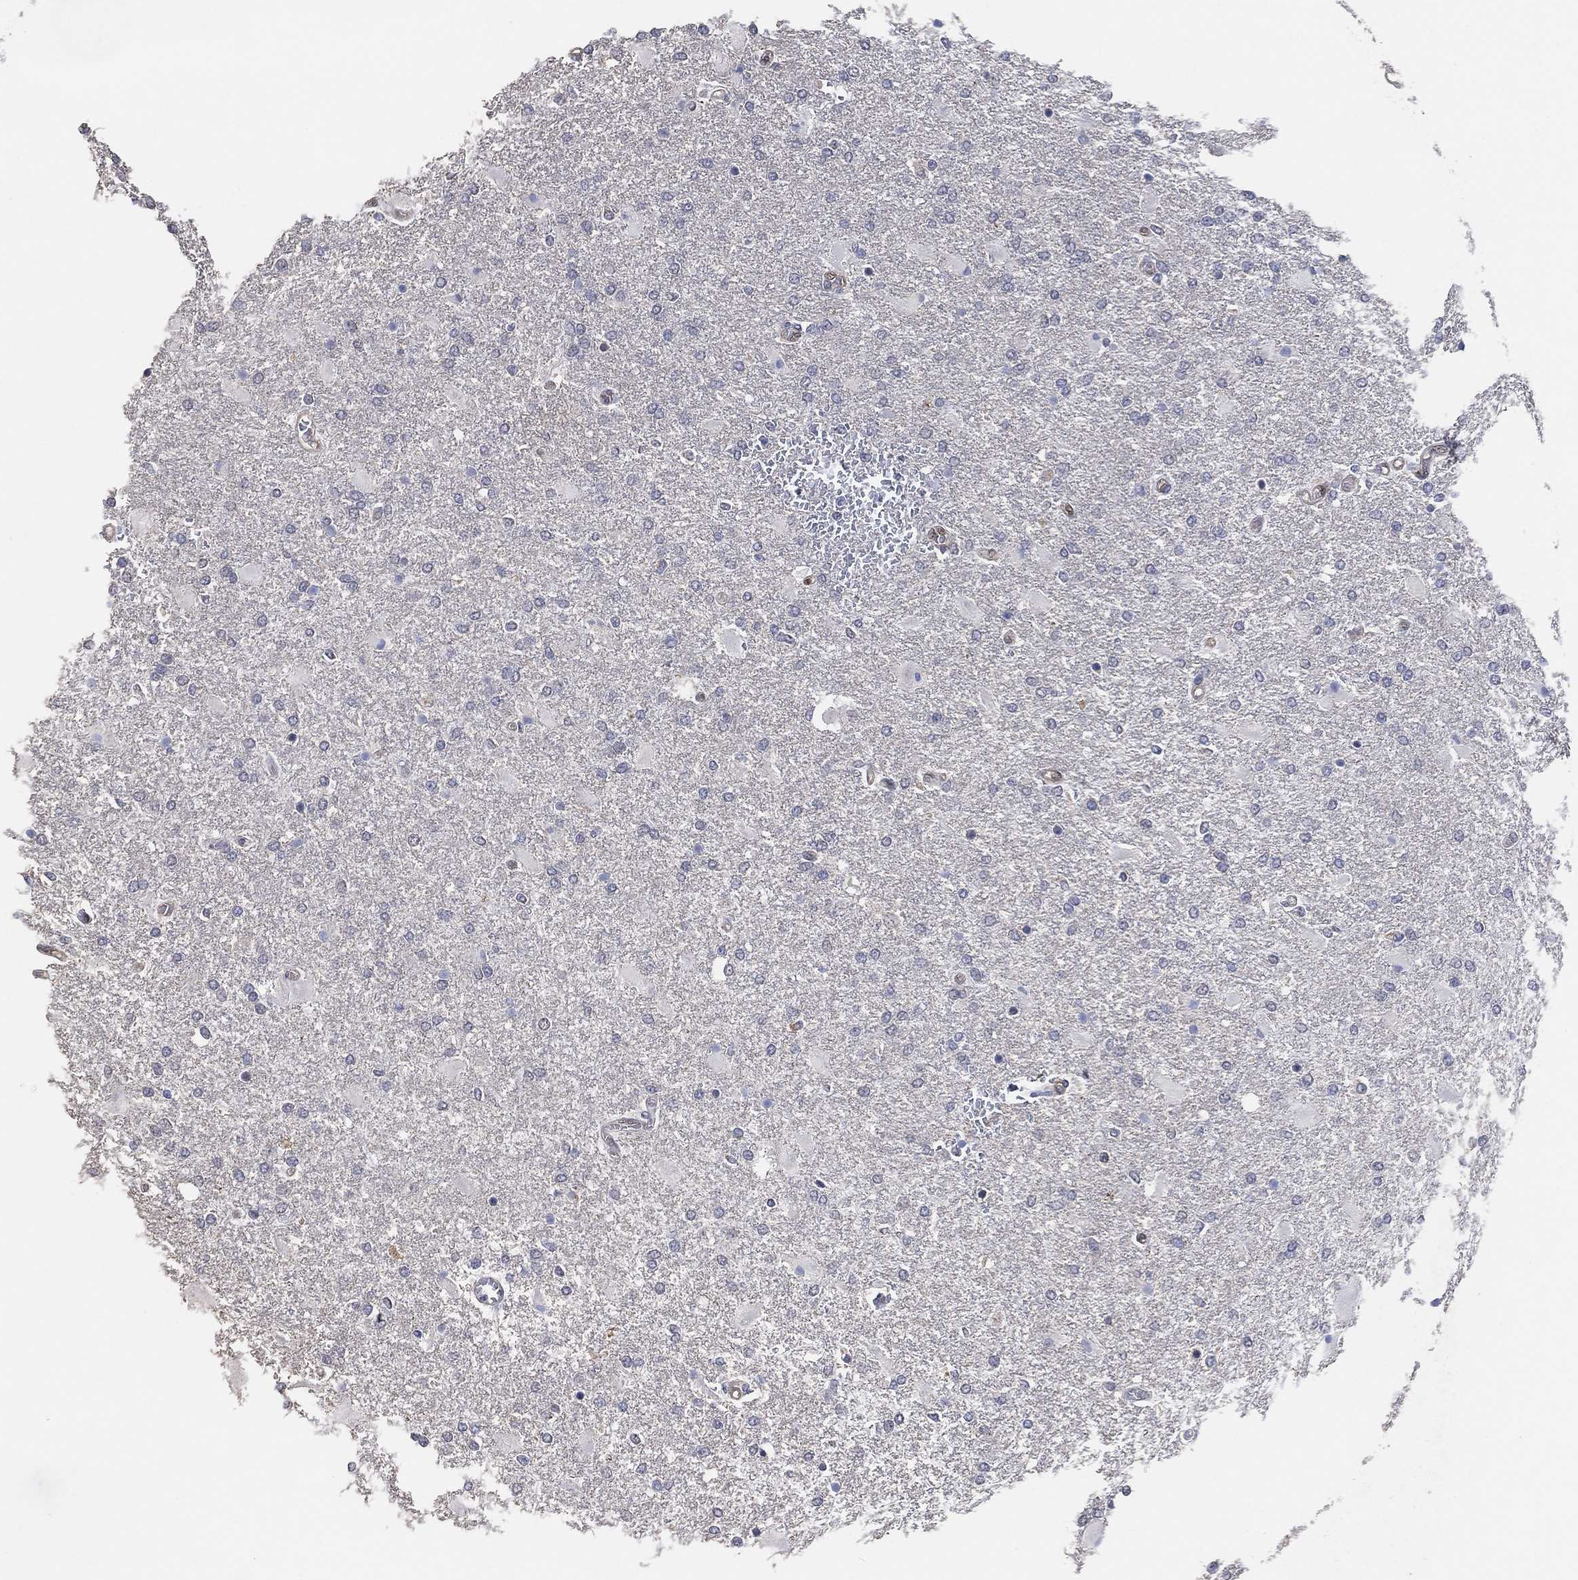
{"staining": {"intensity": "negative", "quantity": "none", "location": "none"}, "tissue": "glioma", "cell_type": "Tumor cells", "image_type": "cancer", "snomed": [{"axis": "morphology", "description": "Glioma, malignant, High grade"}, {"axis": "topography", "description": "Cerebral cortex"}], "caption": "Tumor cells are negative for brown protein staining in glioma.", "gene": "KLK5", "patient": {"sex": "male", "age": 79}}